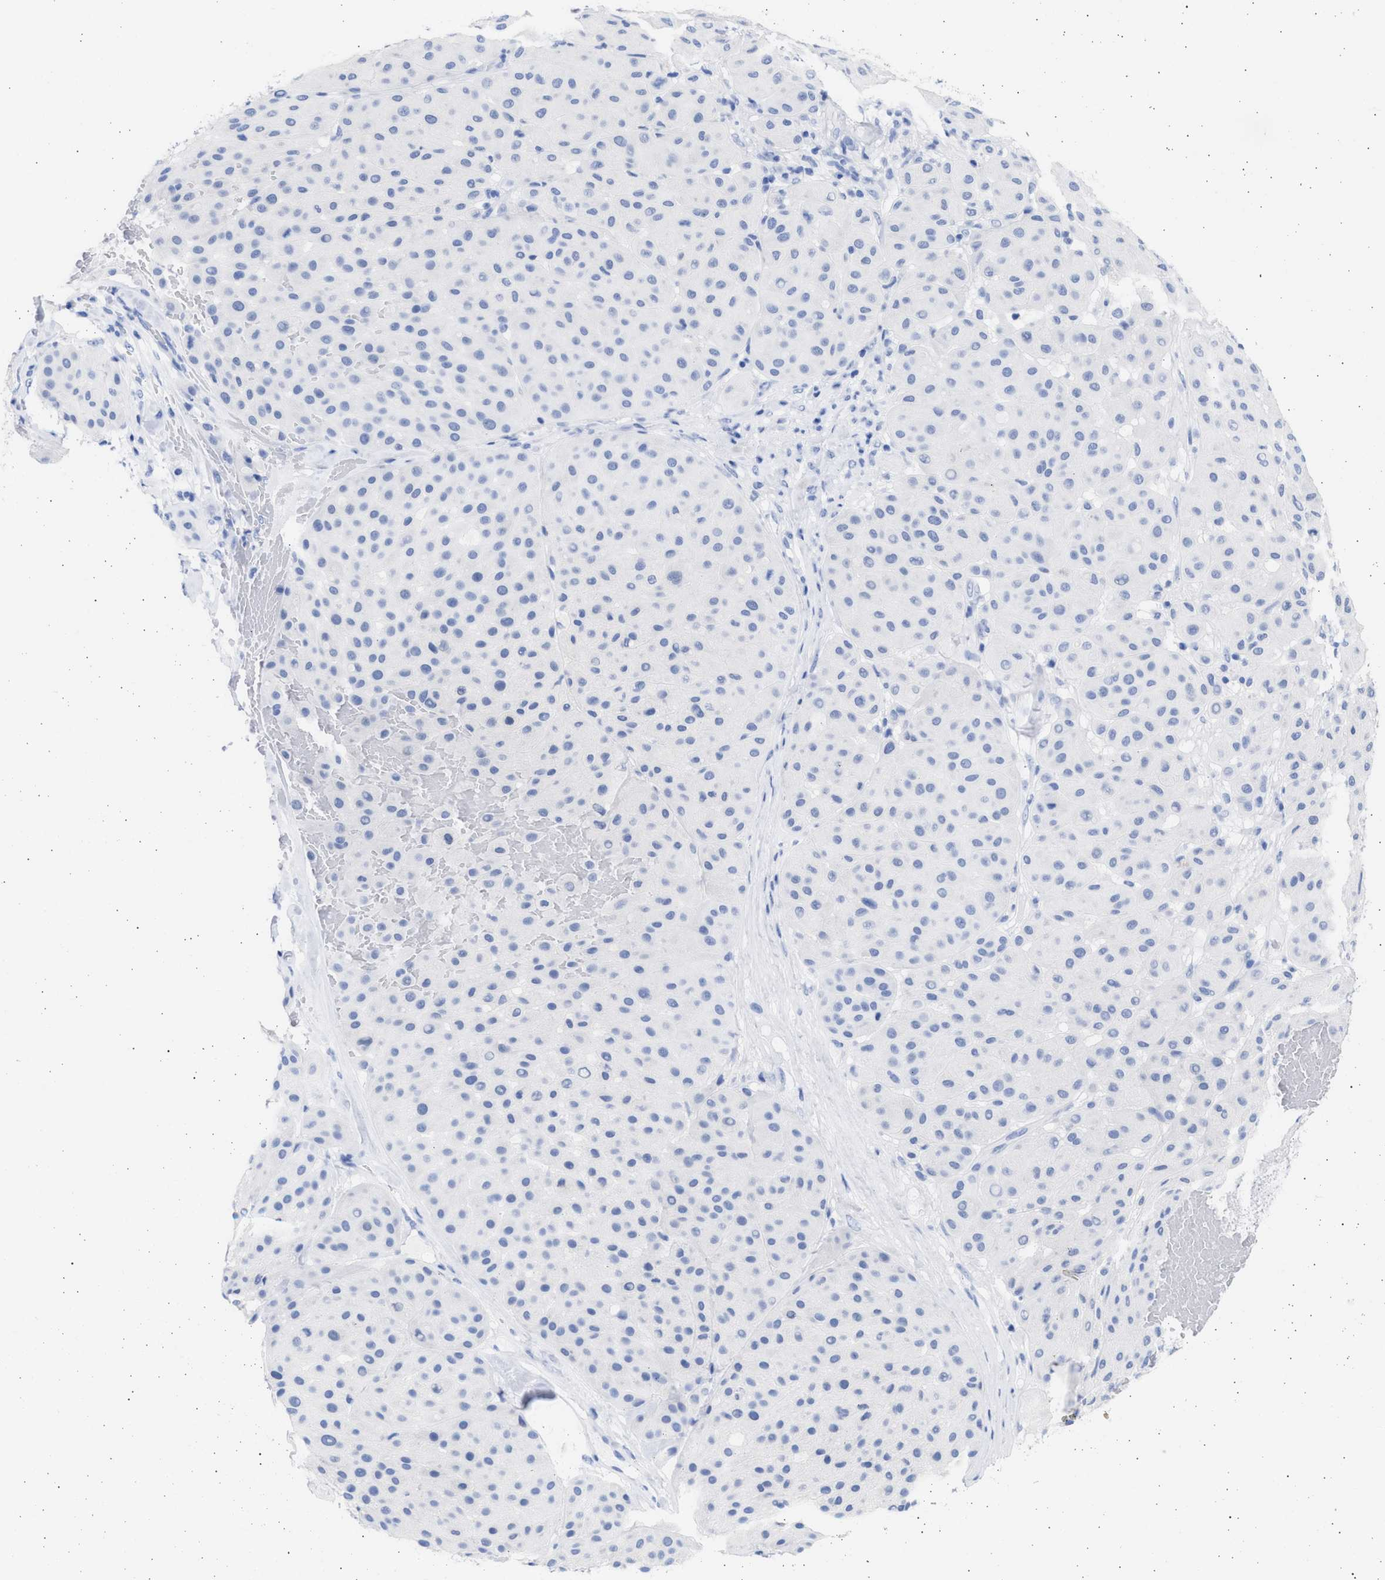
{"staining": {"intensity": "negative", "quantity": "none", "location": "none"}, "tissue": "melanoma", "cell_type": "Tumor cells", "image_type": "cancer", "snomed": [{"axis": "morphology", "description": "Normal tissue, NOS"}, {"axis": "morphology", "description": "Malignant melanoma, Metastatic site"}, {"axis": "topography", "description": "Skin"}], "caption": "A high-resolution histopathology image shows IHC staining of malignant melanoma (metastatic site), which exhibits no significant positivity in tumor cells. The staining is performed using DAB (3,3'-diaminobenzidine) brown chromogen with nuclei counter-stained in using hematoxylin.", "gene": "ALDOC", "patient": {"sex": "male", "age": 41}}